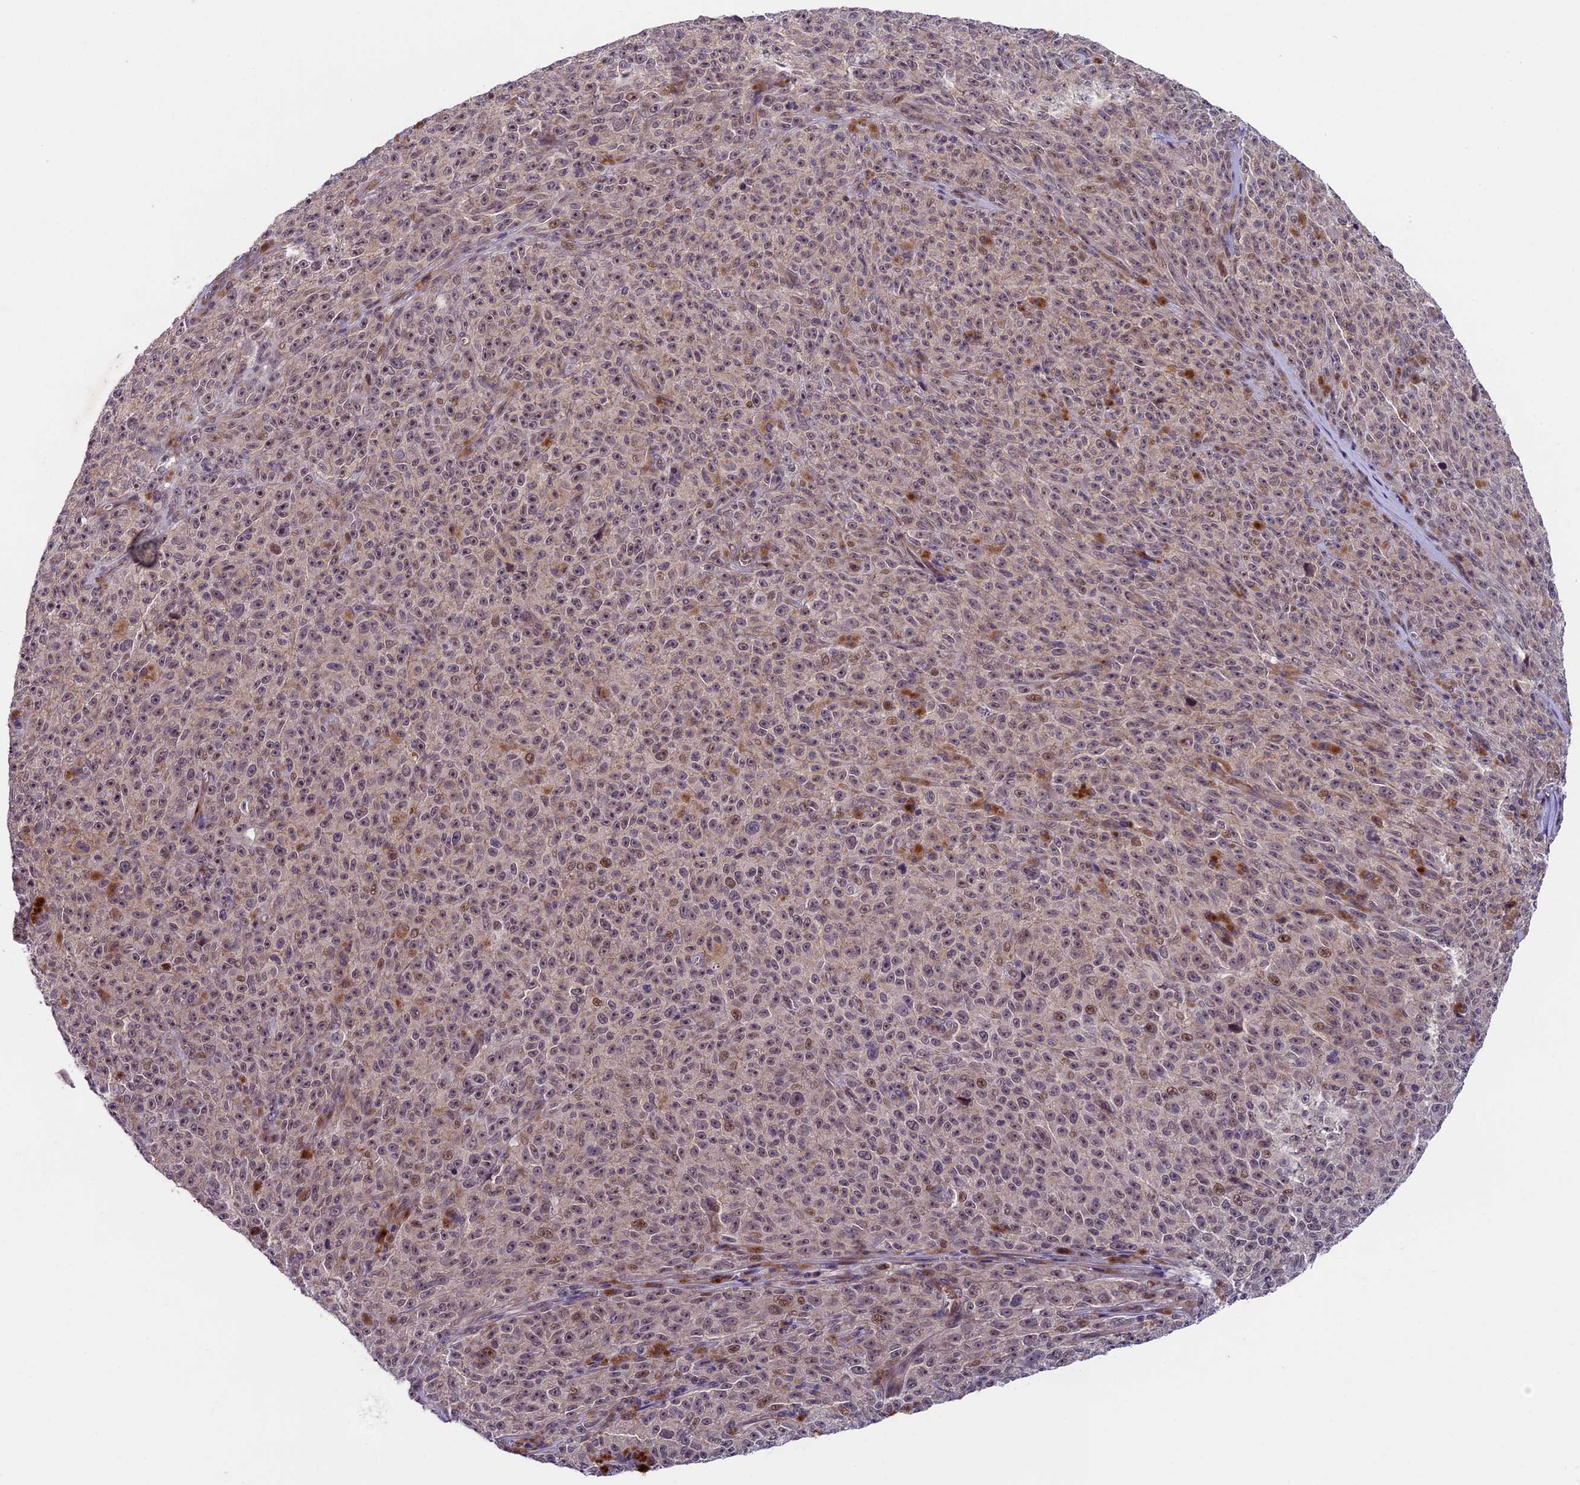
{"staining": {"intensity": "weak", "quantity": "<25%", "location": "nuclear"}, "tissue": "melanoma", "cell_type": "Tumor cells", "image_type": "cancer", "snomed": [{"axis": "morphology", "description": "Malignant melanoma, NOS"}, {"axis": "topography", "description": "Skin"}], "caption": "There is no significant staining in tumor cells of melanoma.", "gene": "SIPA1L3", "patient": {"sex": "female", "age": 82}}